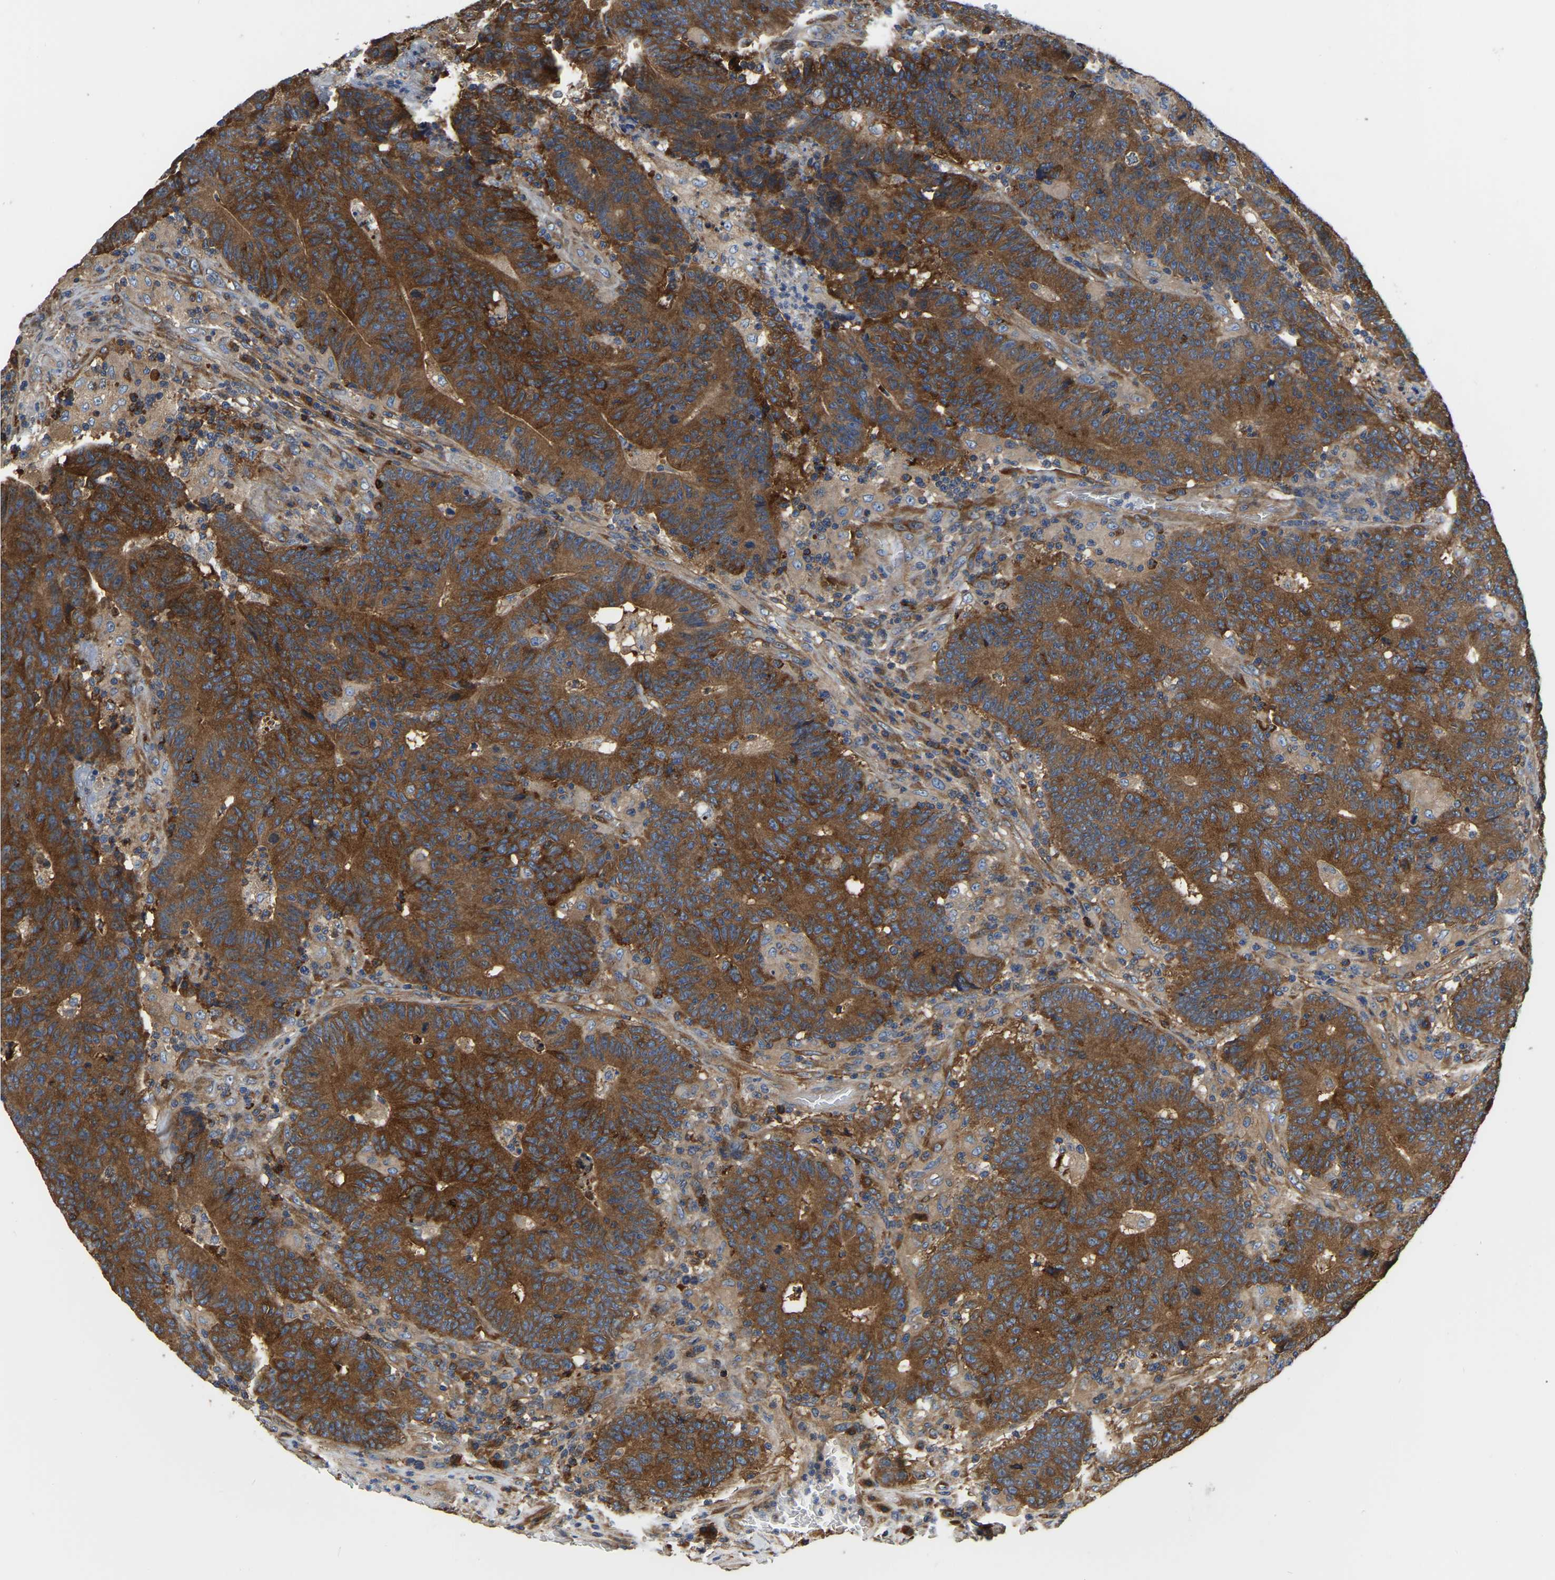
{"staining": {"intensity": "strong", "quantity": ">75%", "location": "cytoplasmic/membranous"}, "tissue": "colorectal cancer", "cell_type": "Tumor cells", "image_type": "cancer", "snomed": [{"axis": "morphology", "description": "Normal tissue, NOS"}, {"axis": "morphology", "description": "Adenocarcinoma, NOS"}, {"axis": "topography", "description": "Colon"}], "caption": "IHC photomicrograph of human adenocarcinoma (colorectal) stained for a protein (brown), which shows high levels of strong cytoplasmic/membranous staining in approximately >75% of tumor cells.", "gene": "GARS1", "patient": {"sex": "female", "age": 75}}